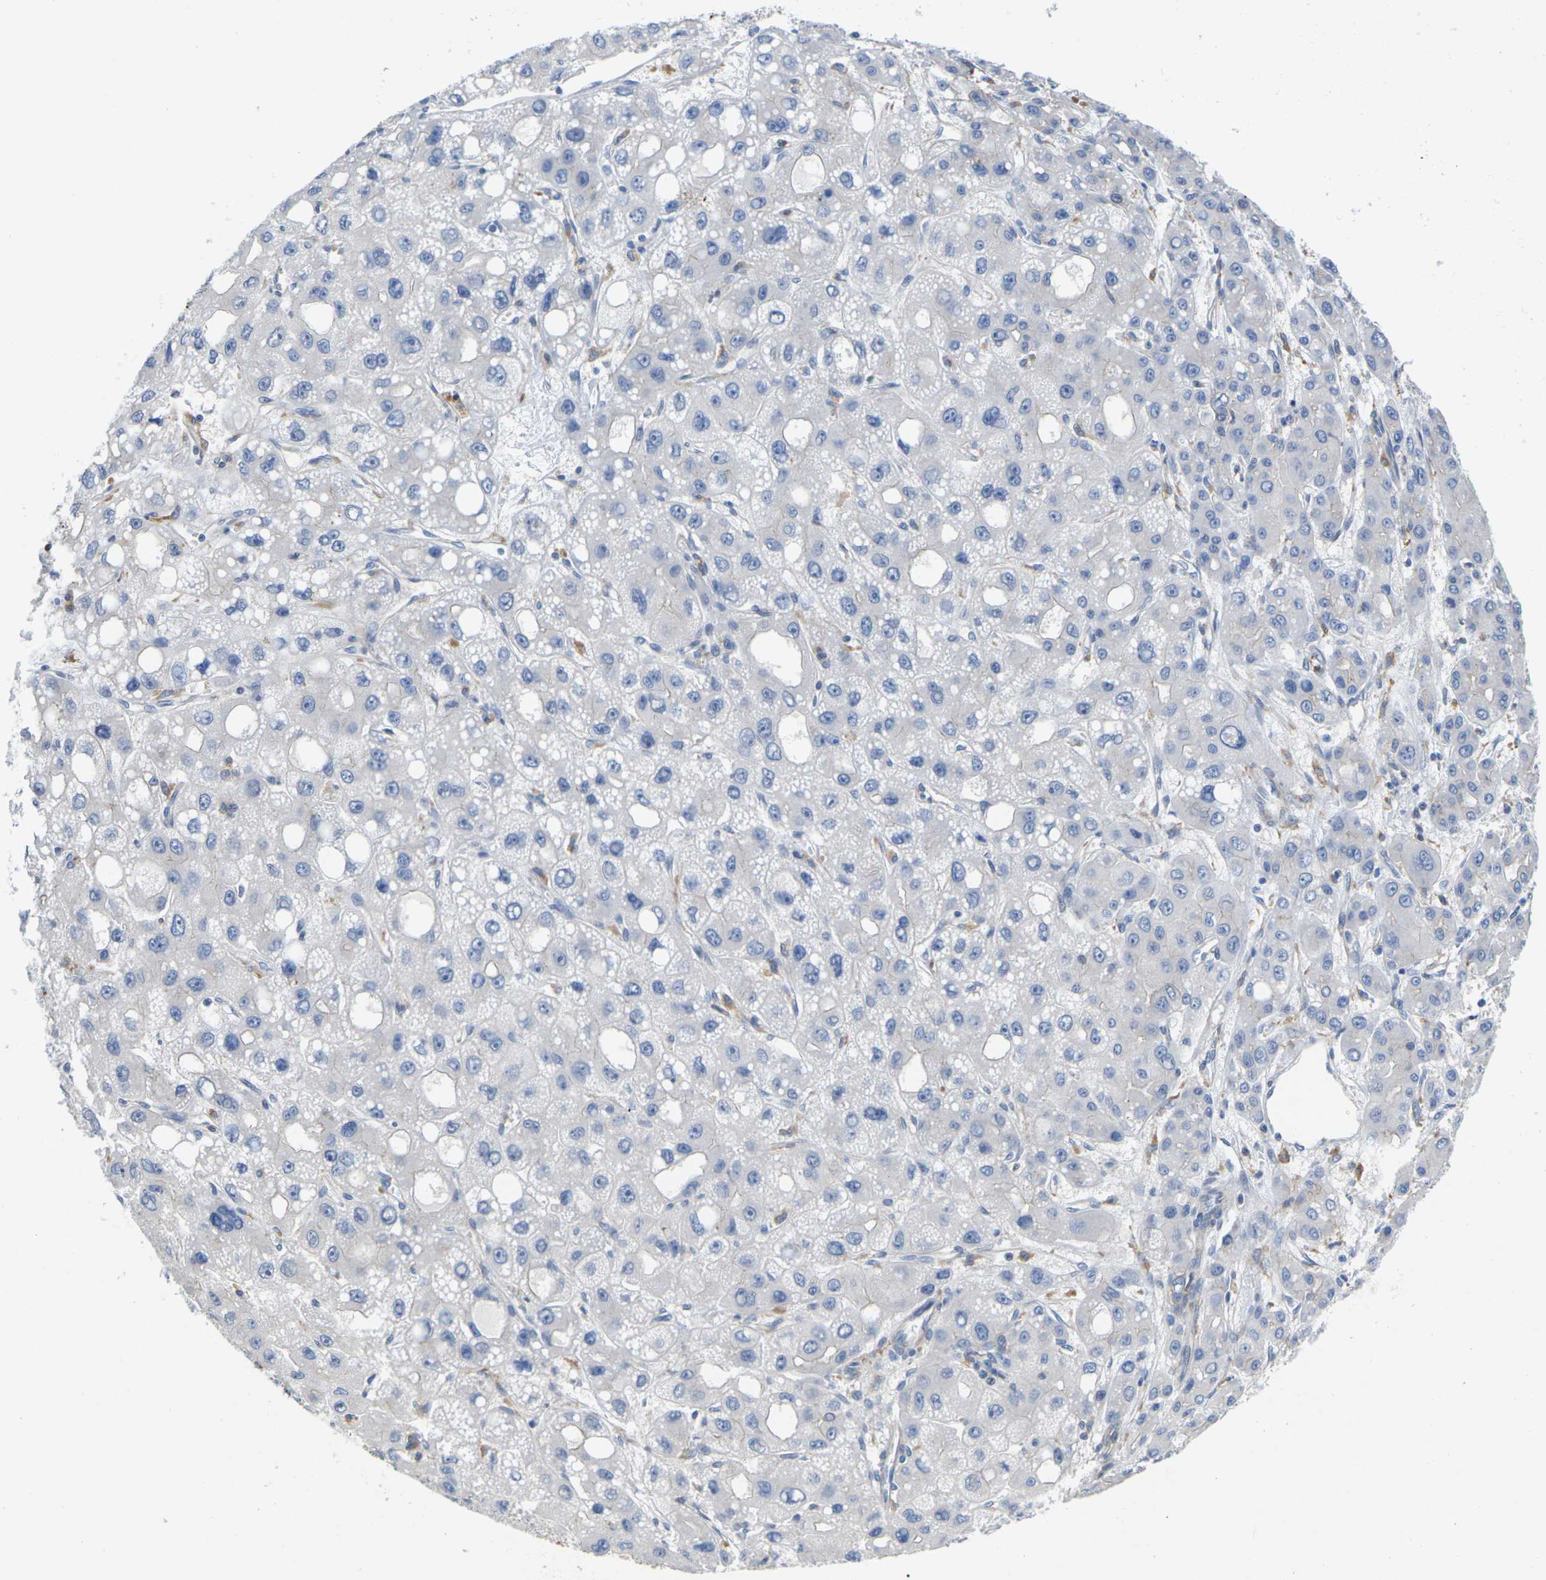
{"staining": {"intensity": "negative", "quantity": "none", "location": "none"}, "tissue": "liver cancer", "cell_type": "Tumor cells", "image_type": "cancer", "snomed": [{"axis": "morphology", "description": "Carcinoma, Hepatocellular, NOS"}, {"axis": "topography", "description": "Liver"}], "caption": "Liver cancer stained for a protein using immunohistochemistry displays no positivity tumor cells.", "gene": "SCNN1A", "patient": {"sex": "male", "age": 55}}